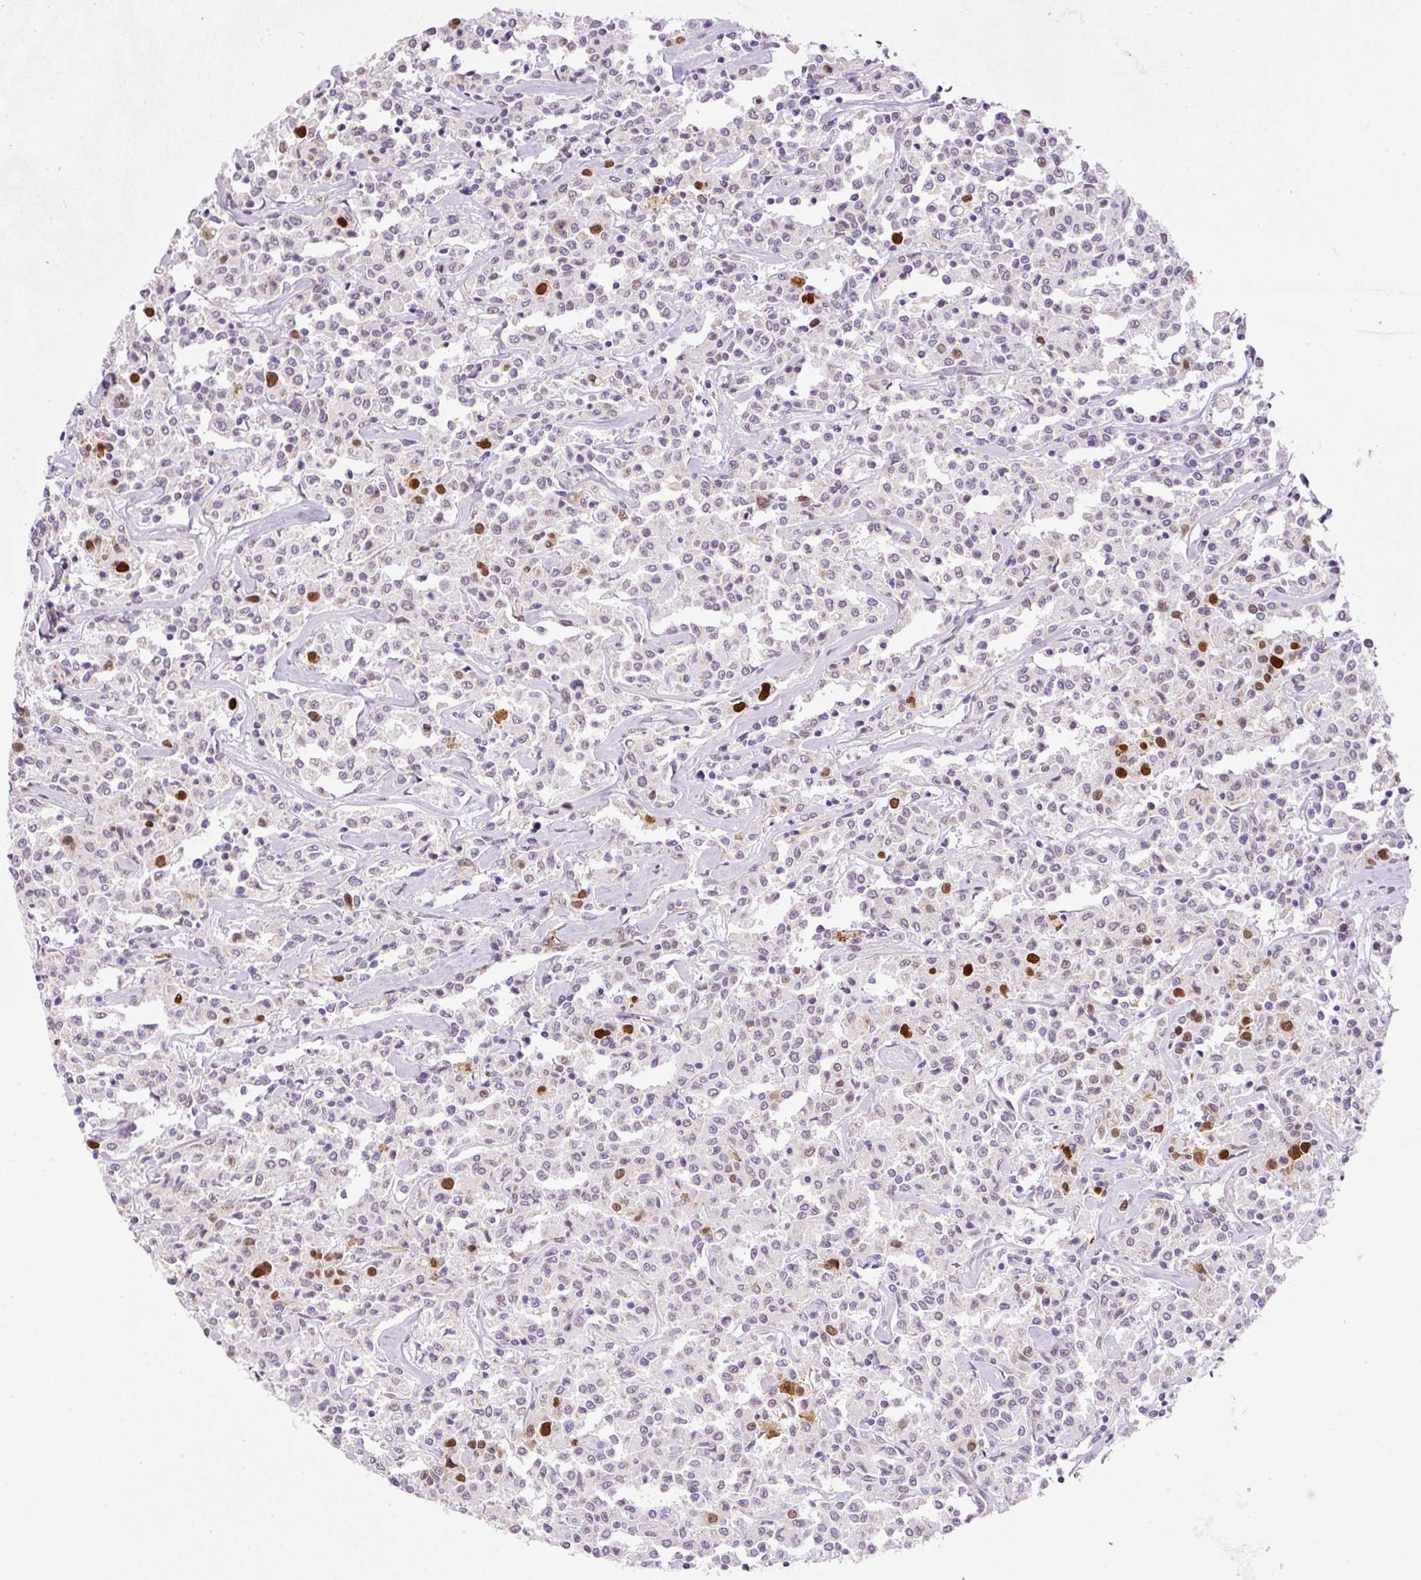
{"staining": {"intensity": "moderate", "quantity": "<25%", "location": "nuclear"}, "tissue": "lymphoma", "cell_type": "Tumor cells", "image_type": "cancer", "snomed": [{"axis": "morphology", "description": "Malignant lymphoma, non-Hodgkin's type, Low grade"}, {"axis": "topography", "description": "Small intestine"}], "caption": "Protein expression analysis of low-grade malignant lymphoma, non-Hodgkin's type exhibits moderate nuclear positivity in approximately <25% of tumor cells.", "gene": "KPNA2", "patient": {"sex": "female", "age": 59}}